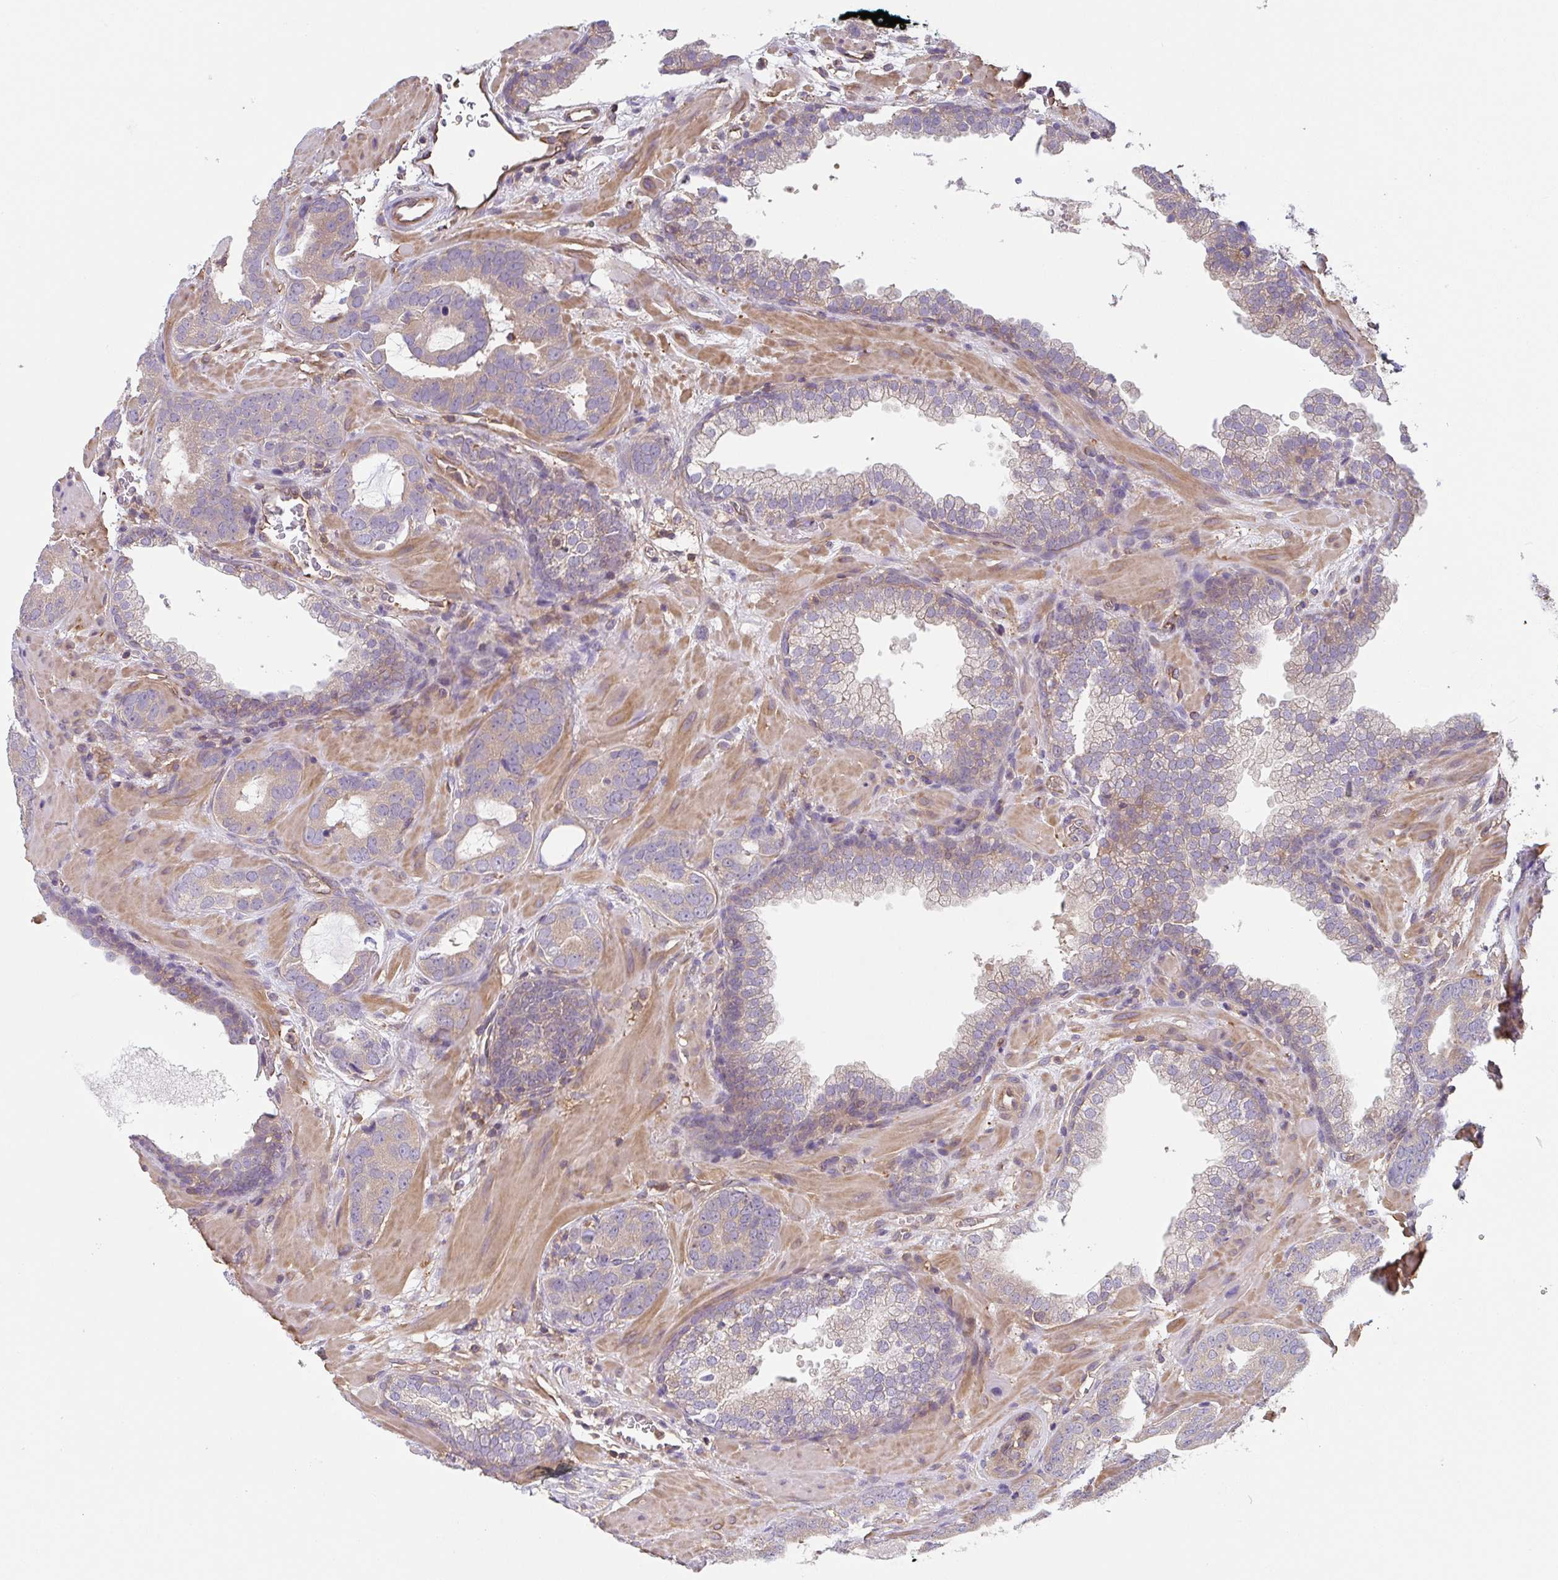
{"staining": {"intensity": "weak", "quantity": ">75%", "location": "cytoplasmic/membranous"}, "tissue": "prostate cancer", "cell_type": "Tumor cells", "image_type": "cancer", "snomed": [{"axis": "morphology", "description": "Adenocarcinoma, Low grade"}, {"axis": "topography", "description": "Prostate"}], "caption": "IHC of human prostate cancer displays low levels of weak cytoplasmic/membranous expression in approximately >75% of tumor cells.", "gene": "TMEM229A", "patient": {"sex": "male", "age": 62}}